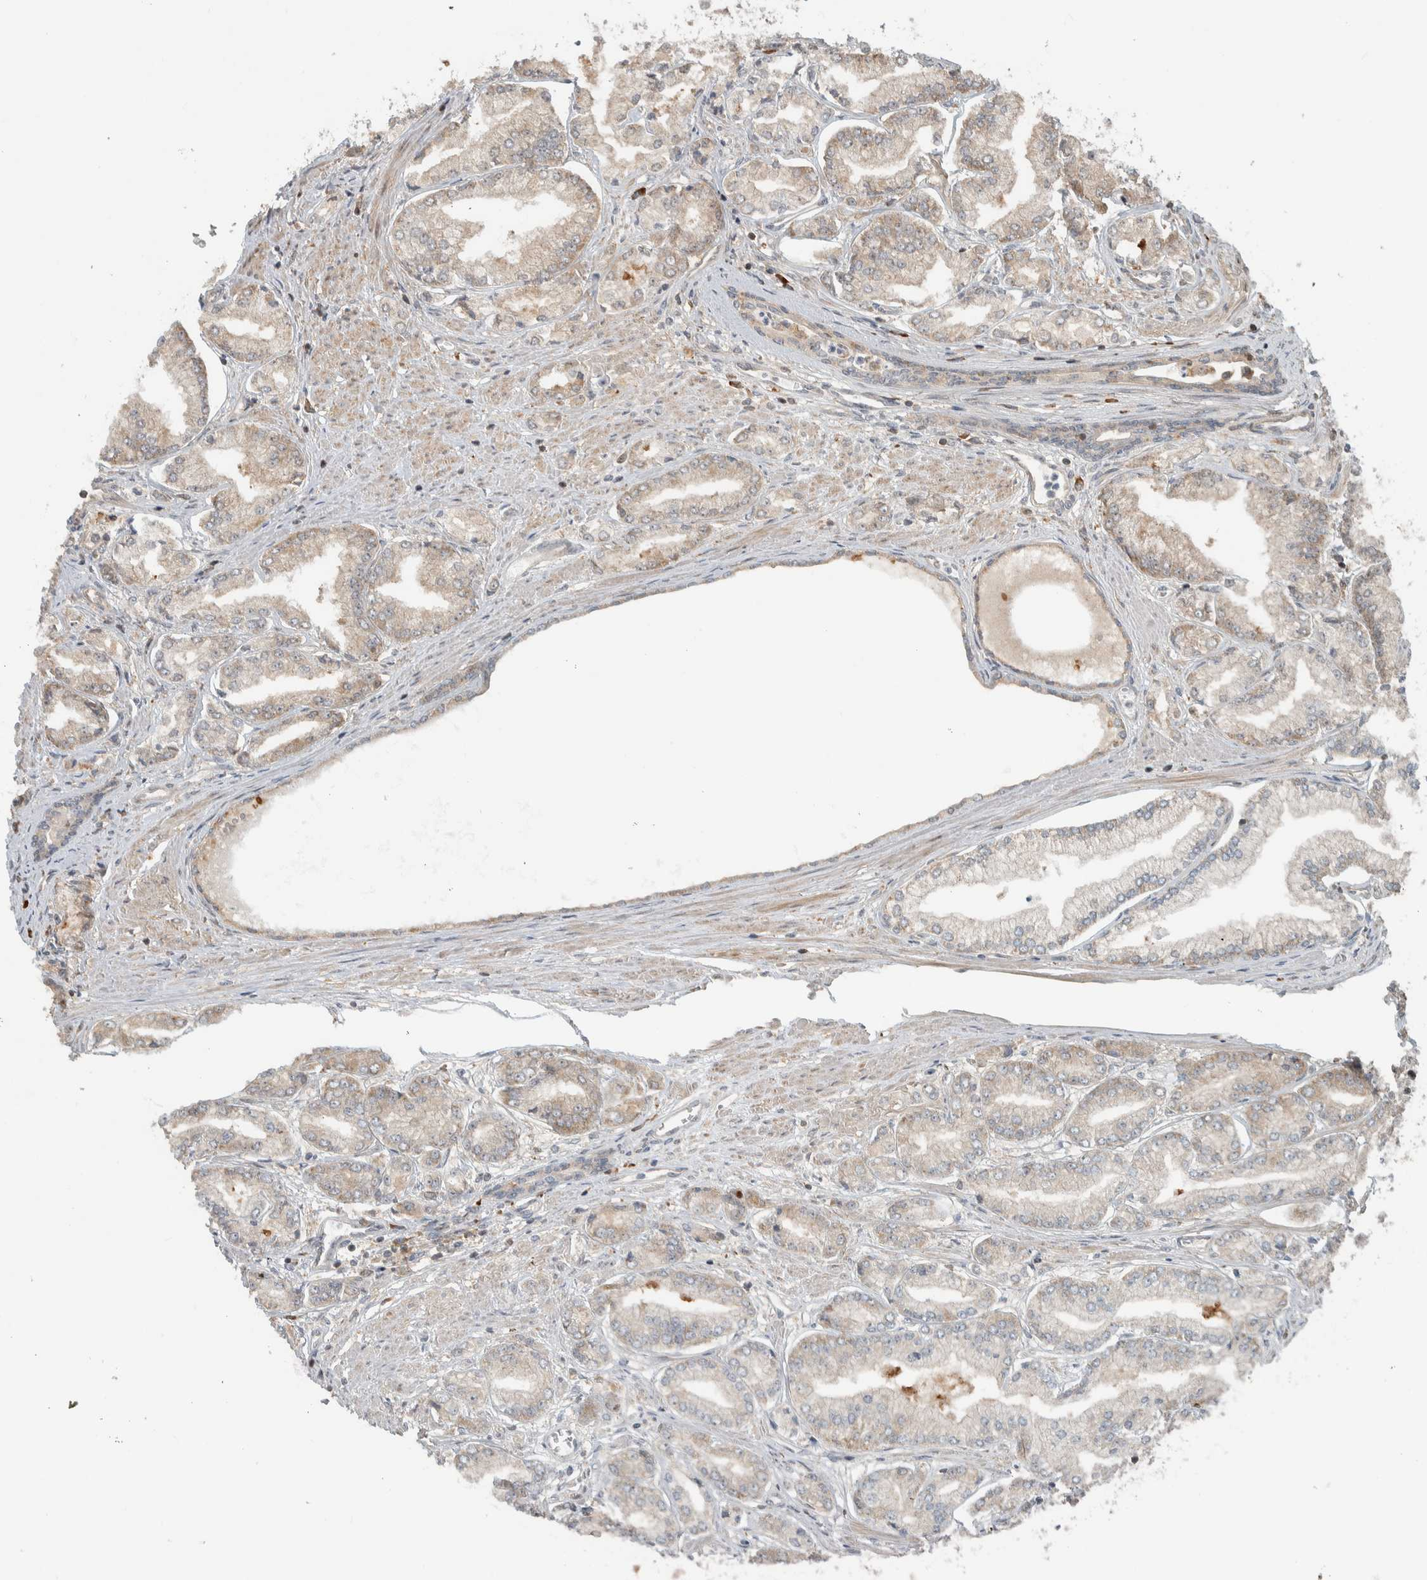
{"staining": {"intensity": "weak", "quantity": "25%-75%", "location": "cytoplasmic/membranous"}, "tissue": "prostate cancer", "cell_type": "Tumor cells", "image_type": "cancer", "snomed": [{"axis": "morphology", "description": "Adenocarcinoma, Low grade"}, {"axis": "topography", "description": "Prostate"}], "caption": "This micrograph shows prostate cancer (adenocarcinoma (low-grade)) stained with IHC to label a protein in brown. The cytoplasmic/membranous of tumor cells show weak positivity for the protein. Nuclei are counter-stained blue.", "gene": "CNTROB", "patient": {"sex": "male", "age": 52}}